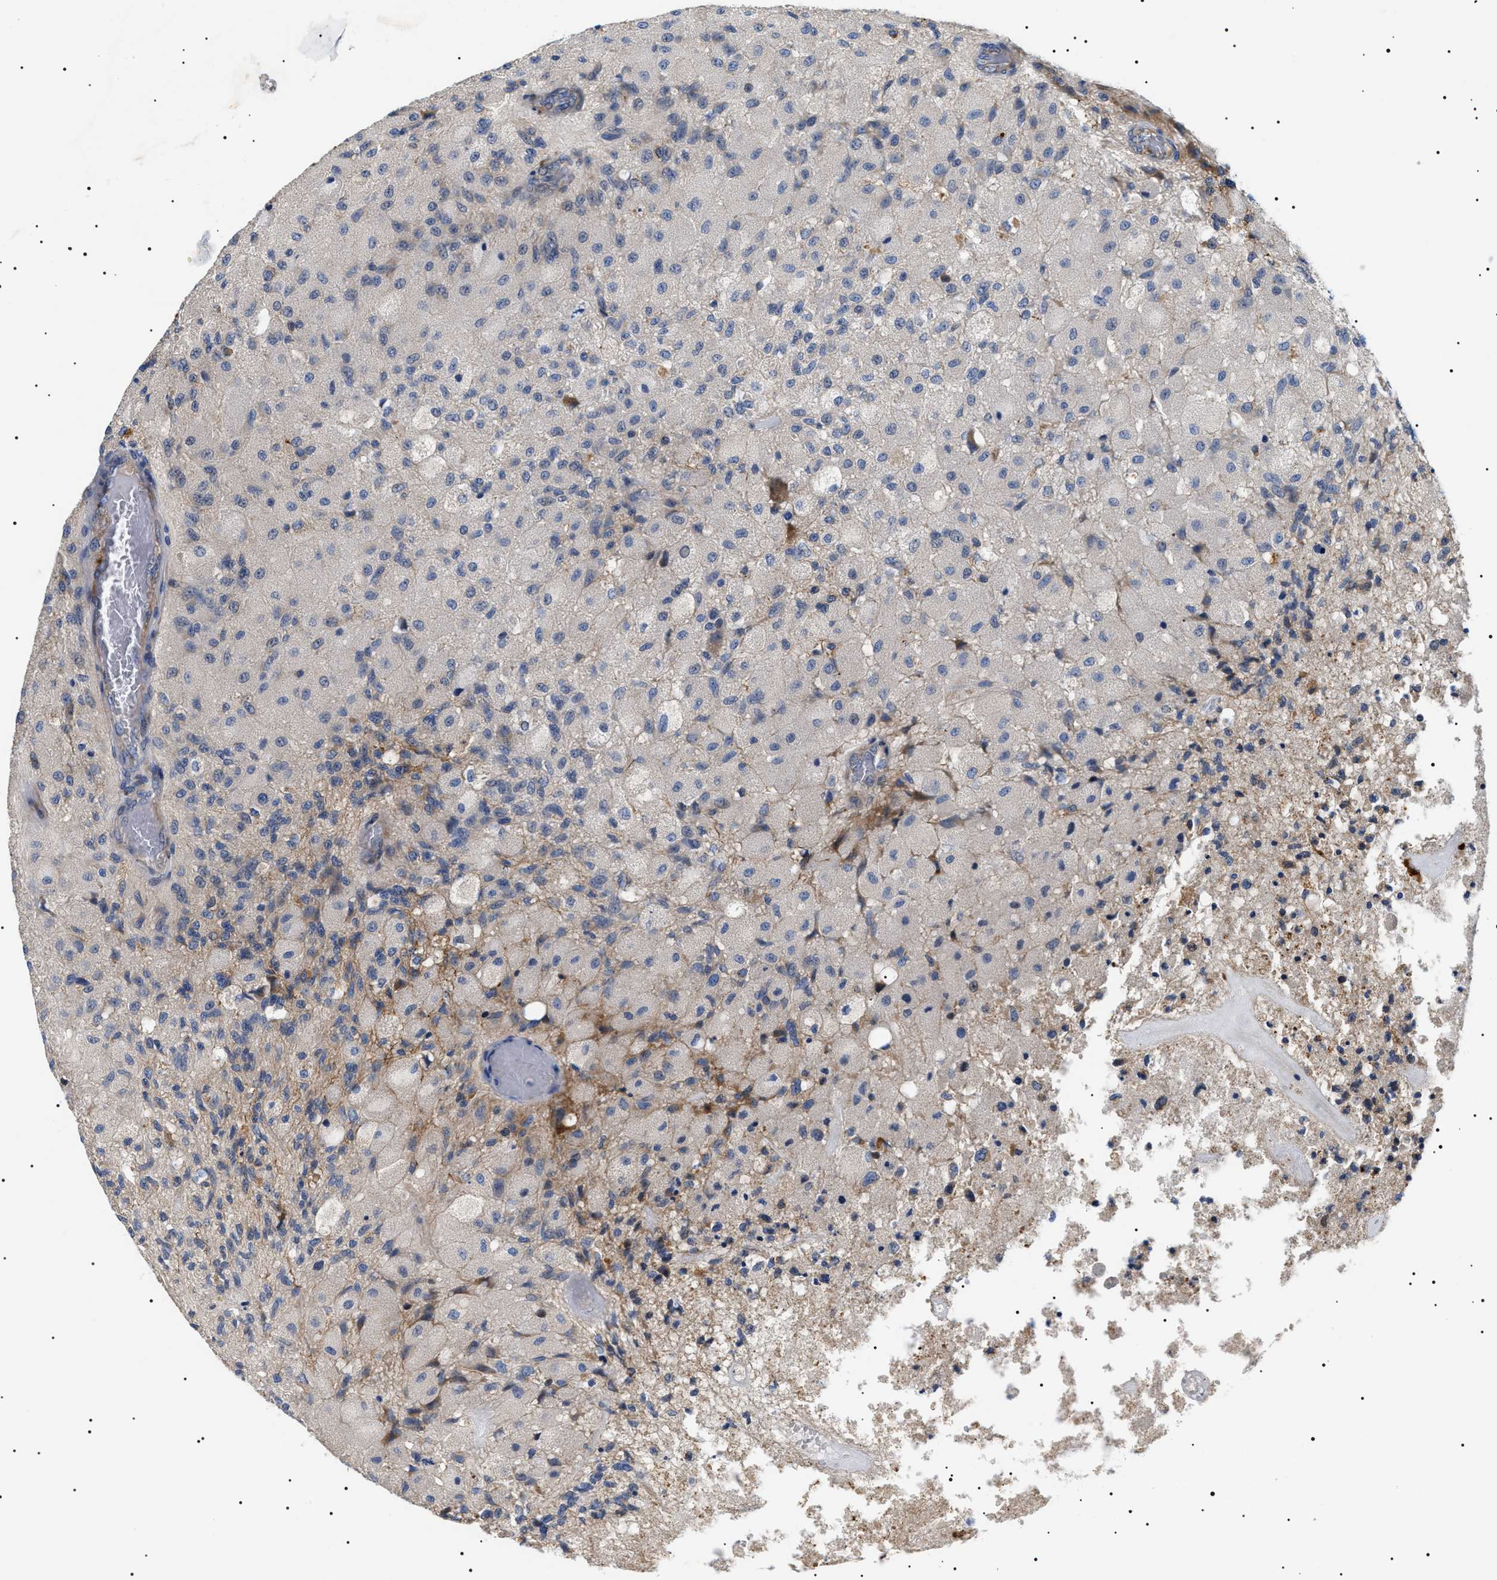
{"staining": {"intensity": "negative", "quantity": "none", "location": "none"}, "tissue": "glioma", "cell_type": "Tumor cells", "image_type": "cancer", "snomed": [{"axis": "morphology", "description": "Normal tissue, NOS"}, {"axis": "morphology", "description": "Glioma, malignant, High grade"}, {"axis": "topography", "description": "Cerebral cortex"}], "caption": "Glioma was stained to show a protein in brown. There is no significant staining in tumor cells.", "gene": "TMEM222", "patient": {"sex": "male", "age": 77}}